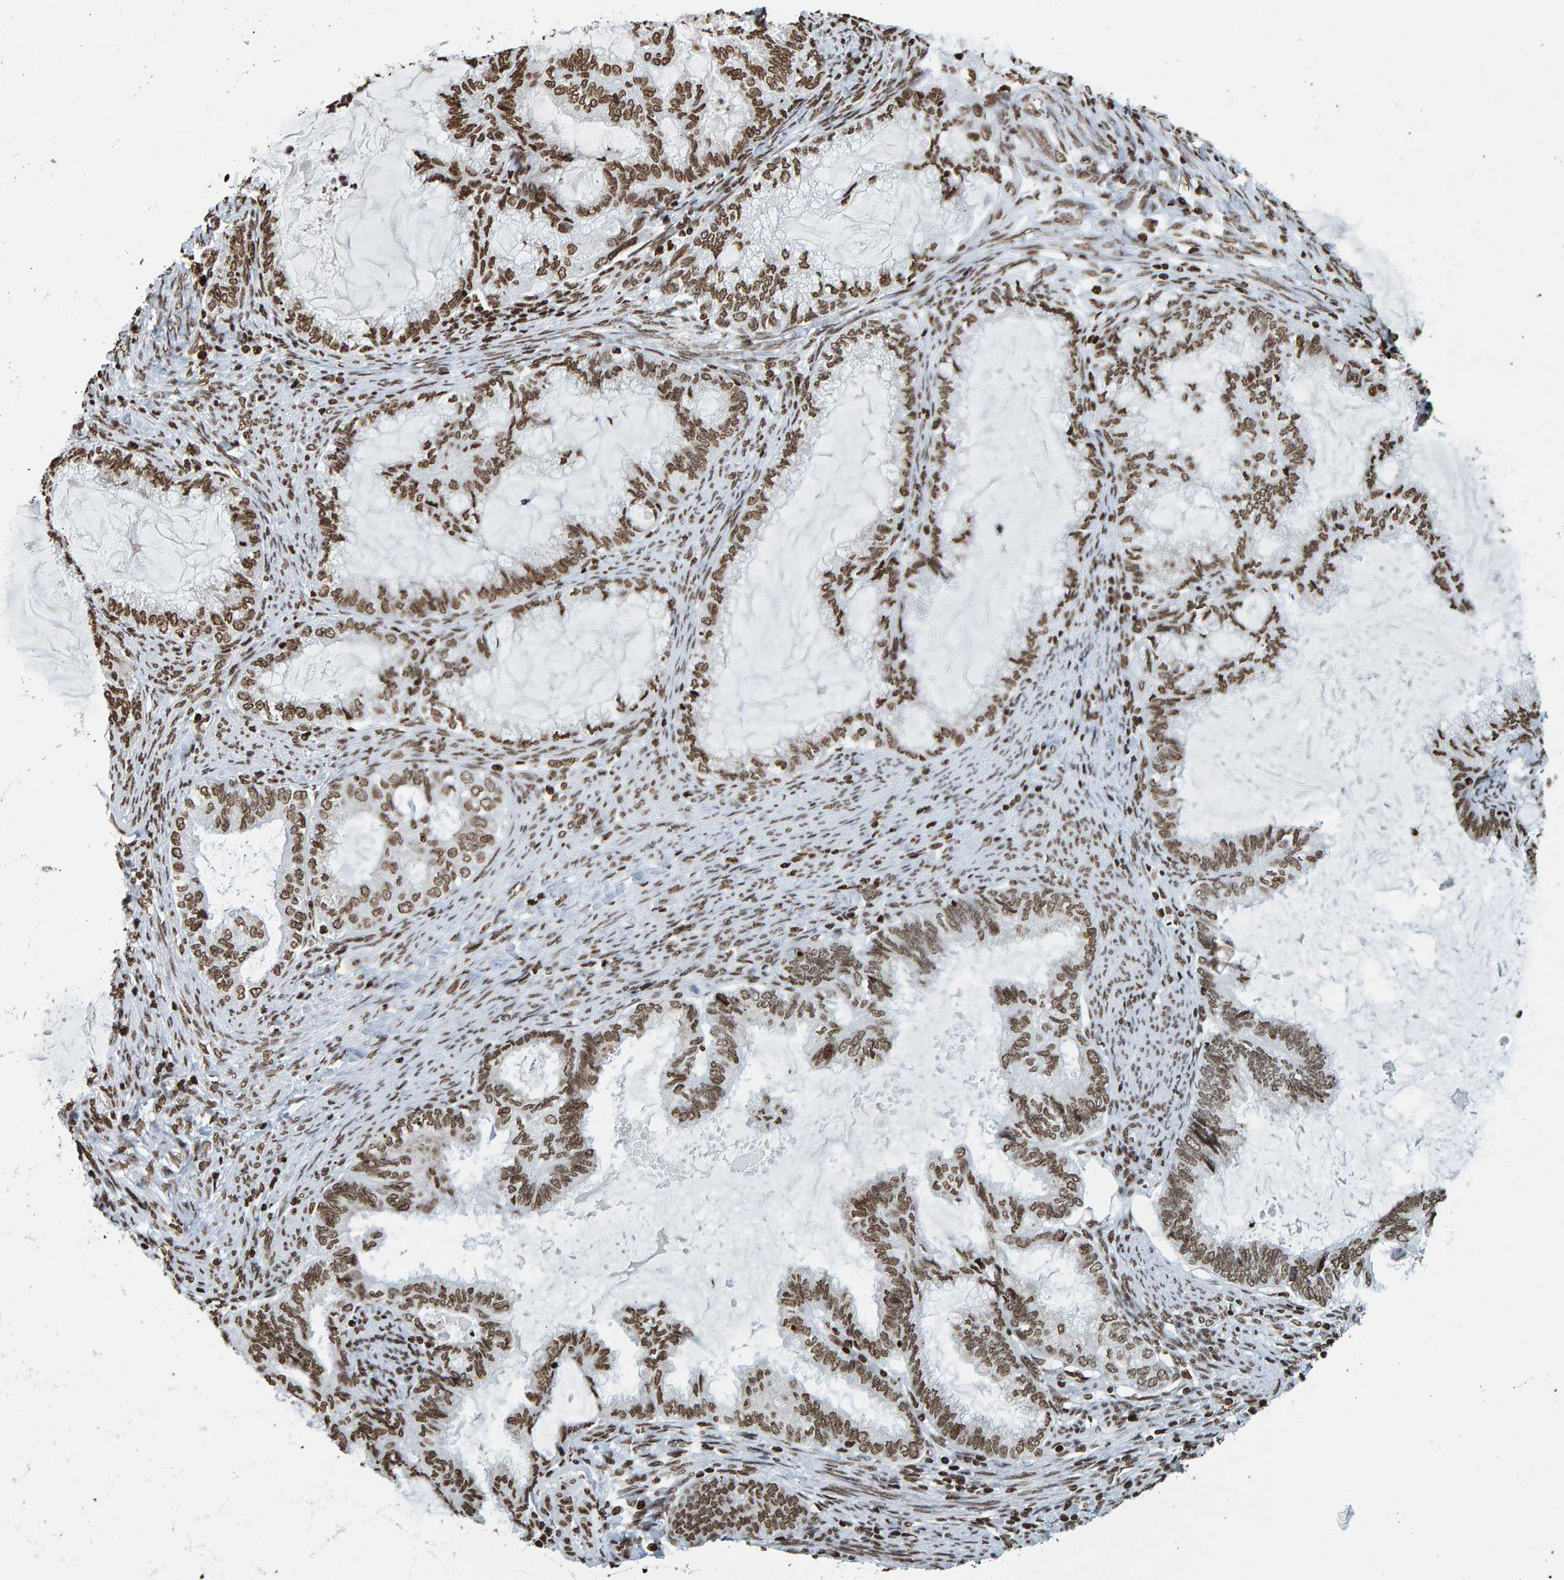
{"staining": {"intensity": "moderate", "quantity": ">75%", "location": "nuclear"}, "tissue": "endometrial cancer", "cell_type": "Tumor cells", "image_type": "cancer", "snomed": [{"axis": "morphology", "description": "Adenocarcinoma, NOS"}, {"axis": "topography", "description": "Endometrium"}], "caption": "This is a micrograph of IHC staining of adenocarcinoma (endometrial), which shows moderate staining in the nuclear of tumor cells.", "gene": "BRF2", "patient": {"sex": "female", "age": 86}}